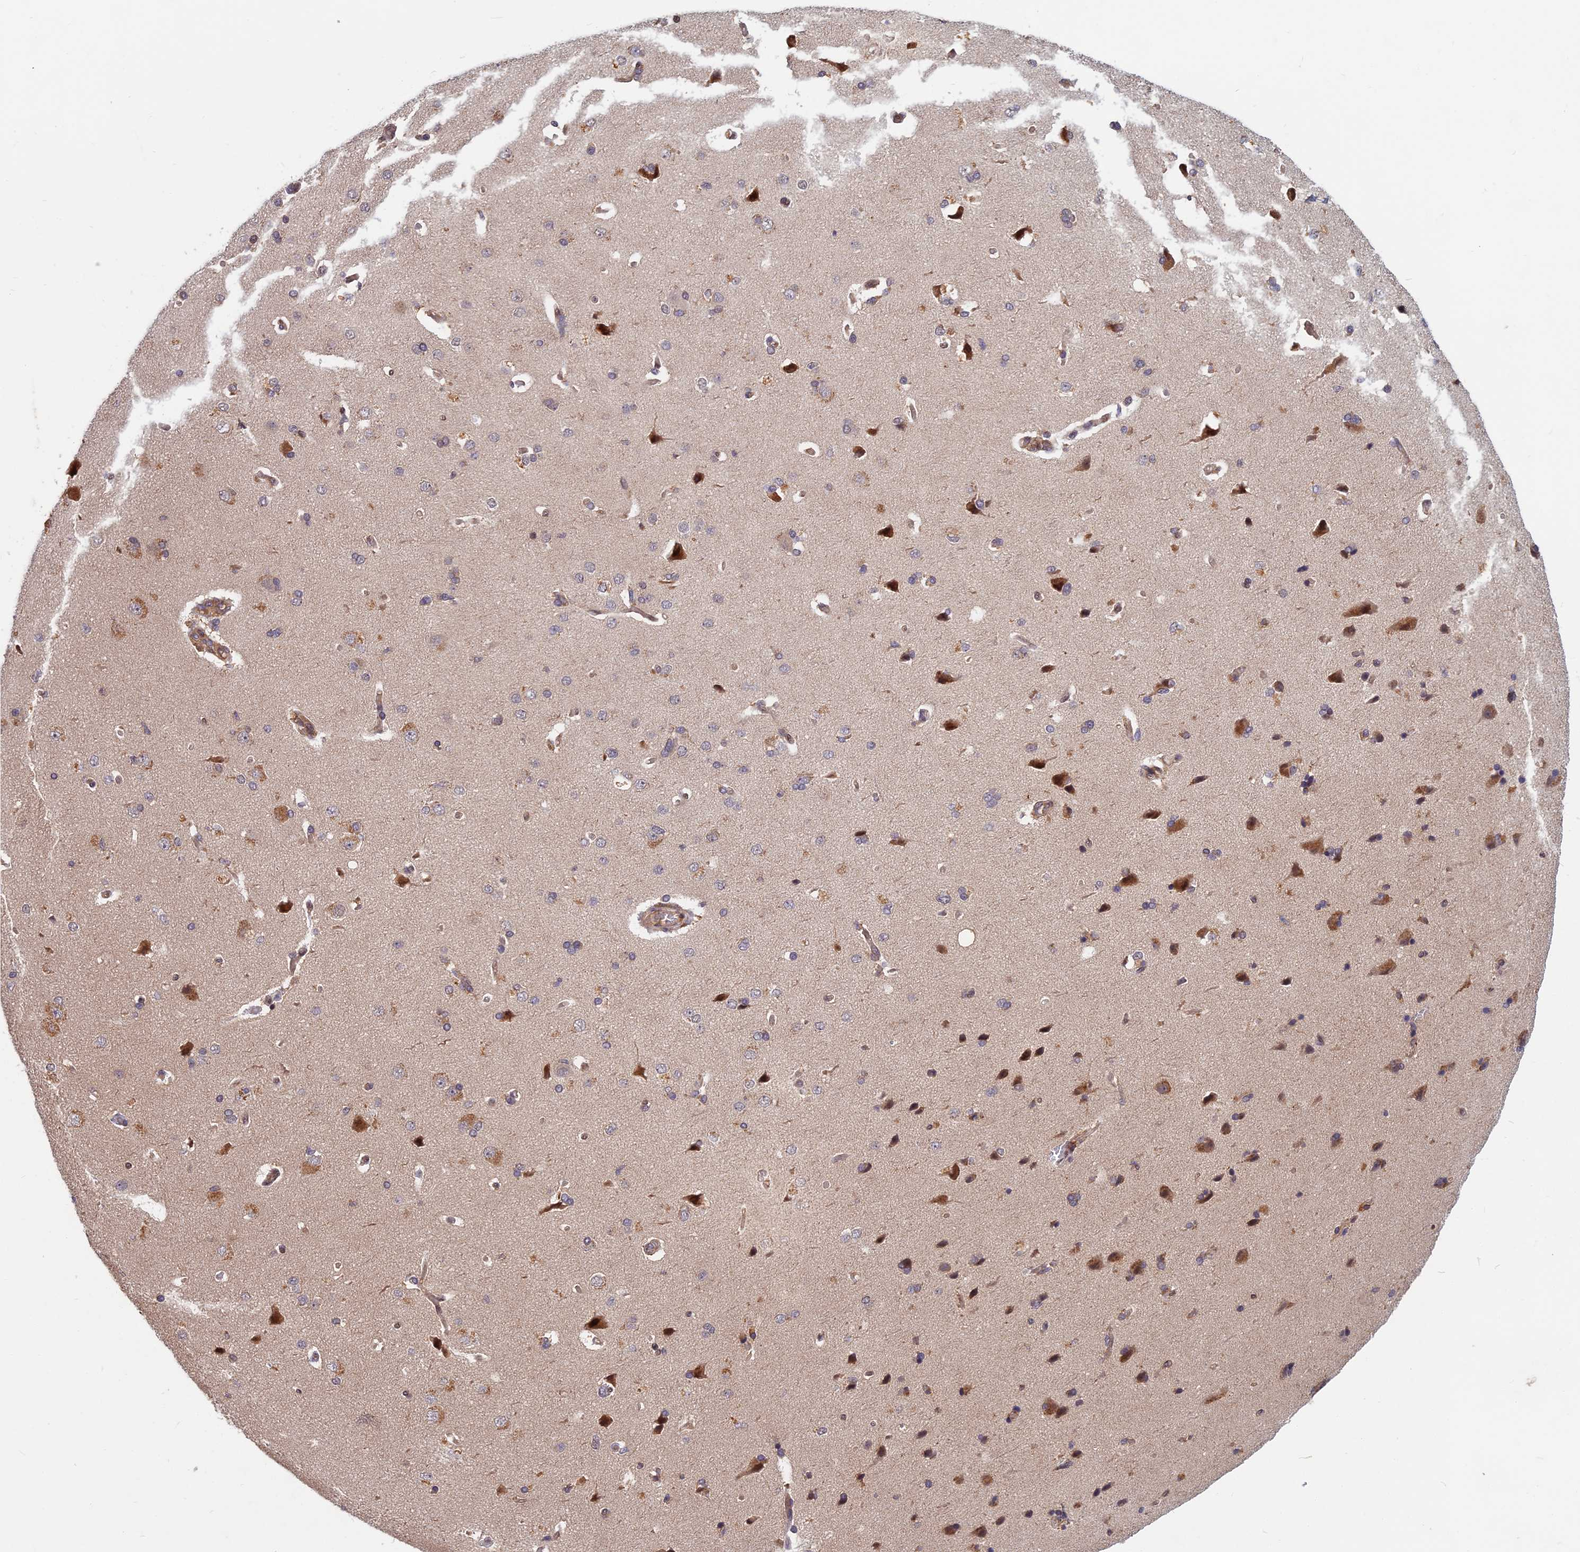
{"staining": {"intensity": "moderate", "quantity": "25%-75%", "location": "cytoplasmic/membranous"}, "tissue": "cerebral cortex", "cell_type": "Endothelial cells", "image_type": "normal", "snomed": [{"axis": "morphology", "description": "Normal tissue, NOS"}, {"axis": "topography", "description": "Cerebral cortex"}], "caption": "An immunohistochemistry (IHC) histopathology image of normal tissue is shown. Protein staining in brown highlights moderate cytoplasmic/membranous positivity in cerebral cortex within endothelial cells. Nuclei are stained in blue.", "gene": "SPG11", "patient": {"sex": "male", "age": 62}}